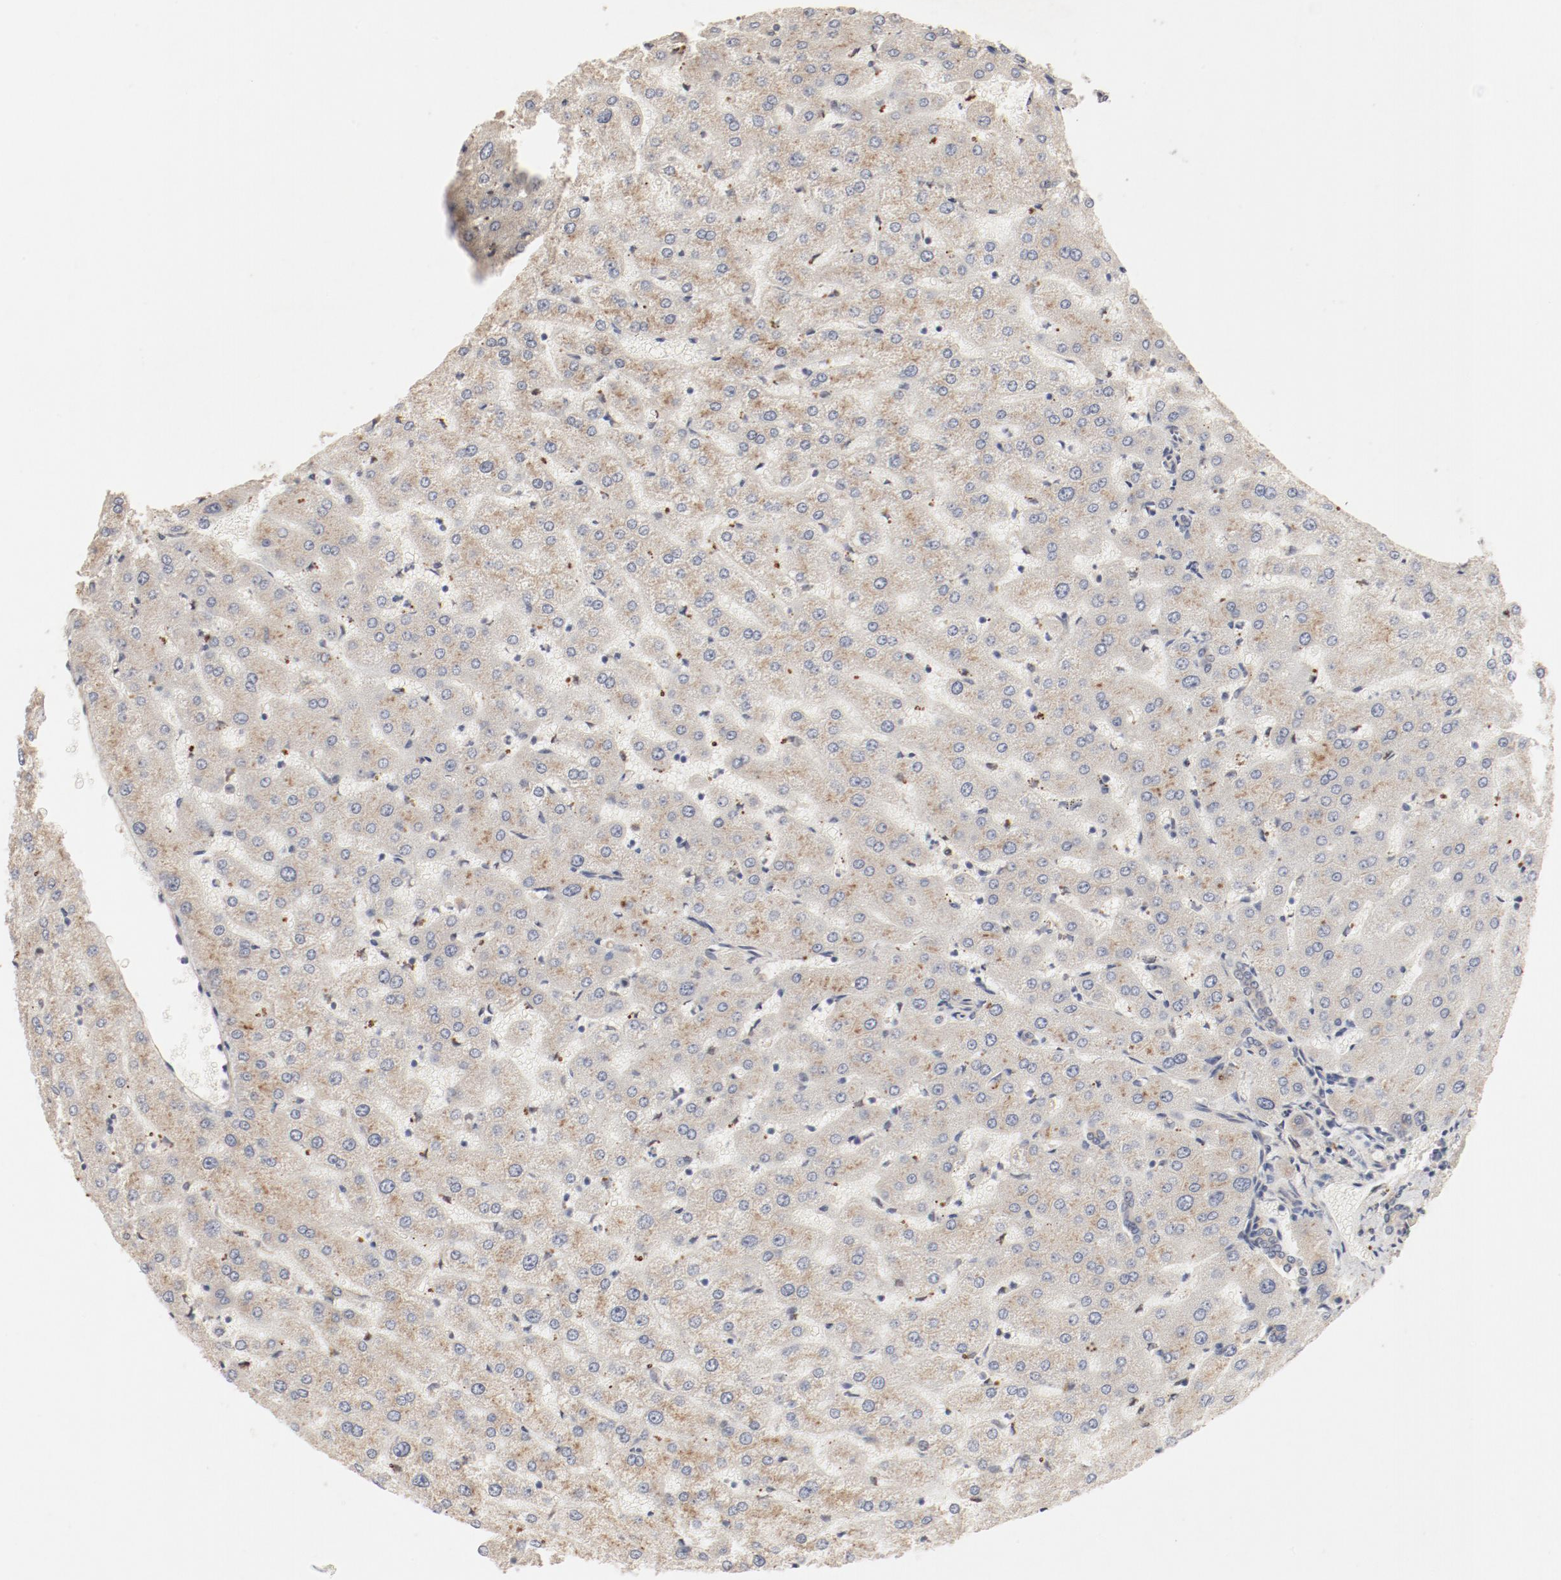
{"staining": {"intensity": "weak", "quantity": ">75%", "location": "cytoplasmic/membranous"}, "tissue": "liver", "cell_type": "Cholangiocytes", "image_type": "normal", "snomed": [{"axis": "morphology", "description": "Normal tissue, NOS"}, {"axis": "morphology", "description": "Fibrosis, NOS"}, {"axis": "topography", "description": "Liver"}], "caption": "This photomicrograph shows IHC staining of benign liver, with low weak cytoplasmic/membranous positivity in about >75% of cholangiocytes.", "gene": "IL3RA", "patient": {"sex": "female", "age": 29}}